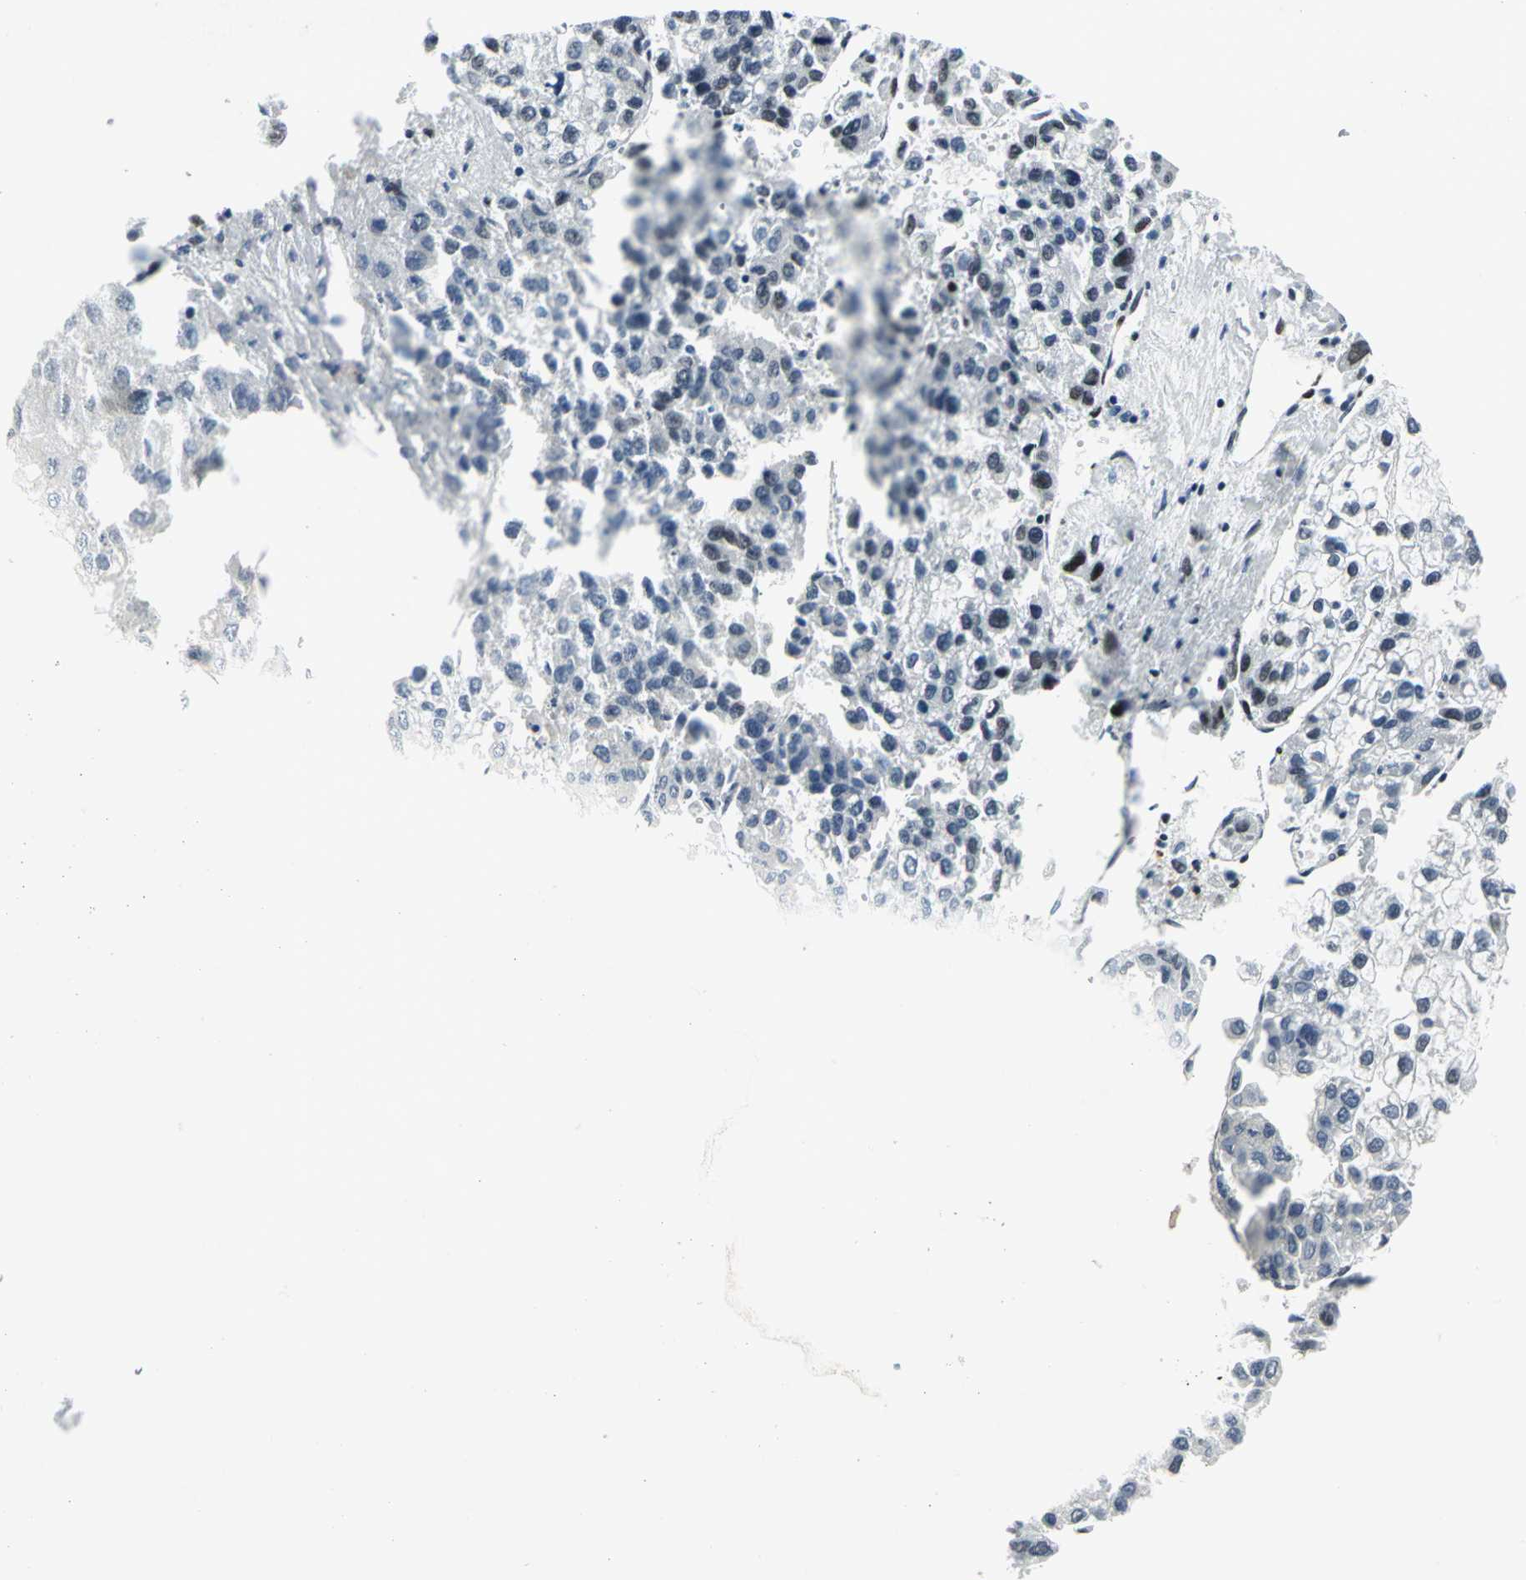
{"staining": {"intensity": "moderate", "quantity": "<25%", "location": "nuclear"}, "tissue": "liver cancer", "cell_type": "Tumor cells", "image_type": "cancer", "snomed": [{"axis": "morphology", "description": "Carcinoma, Hepatocellular, NOS"}, {"axis": "topography", "description": "Liver"}], "caption": "A brown stain highlights moderate nuclear expression of a protein in liver cancer tumor cells. (DAB (3,3'-diaminobenzidine) IHC with brightfield microscopy, high magnification).", "gene": "SMARCA4", "patient": {"sex": "female", "age": 66}}